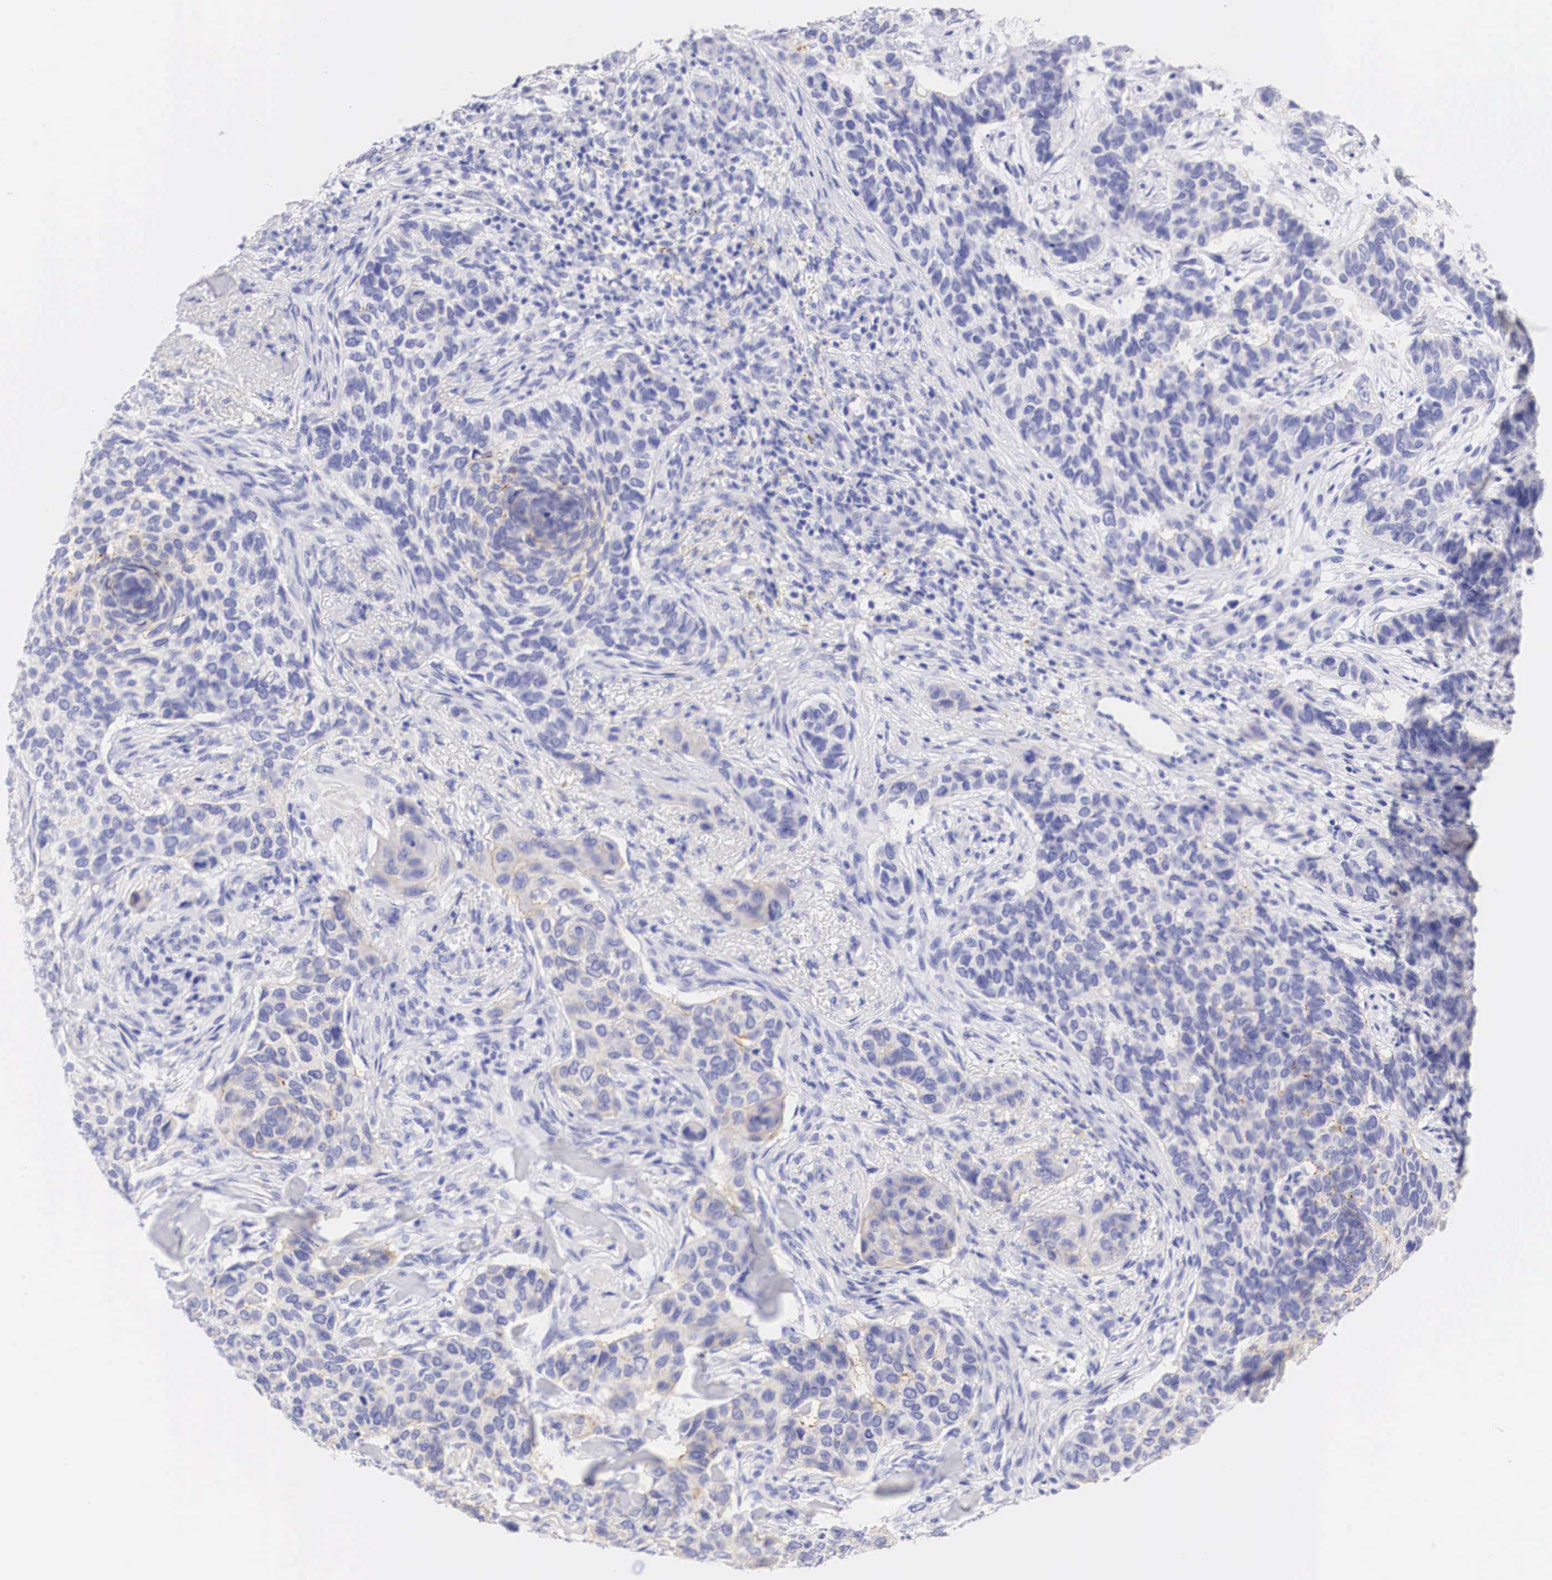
{"staining": {"intensity": "weak", "quantity": "<25%", "location": "cytoplasmic/membranous"}, "tissue": "skin cancer", "cell_type": "Tumor cells", "image_type": "cancer", "snomed": [{"axis": "morphology", "description": "Normal tissue, NOS"}, {"axis": "morphology", "description": "Basal cell carcinoma"}, {"axis": "topography", "description": "Skin"}], "caption": "Immunohistochemistry micrograph of neoplastic tissue: skin basal cell carcinoma stained with DAB displays no significant protein expression in tumor cells.", "gene": "ERBB2", "patient": {"sex": "male", "age": 81}}